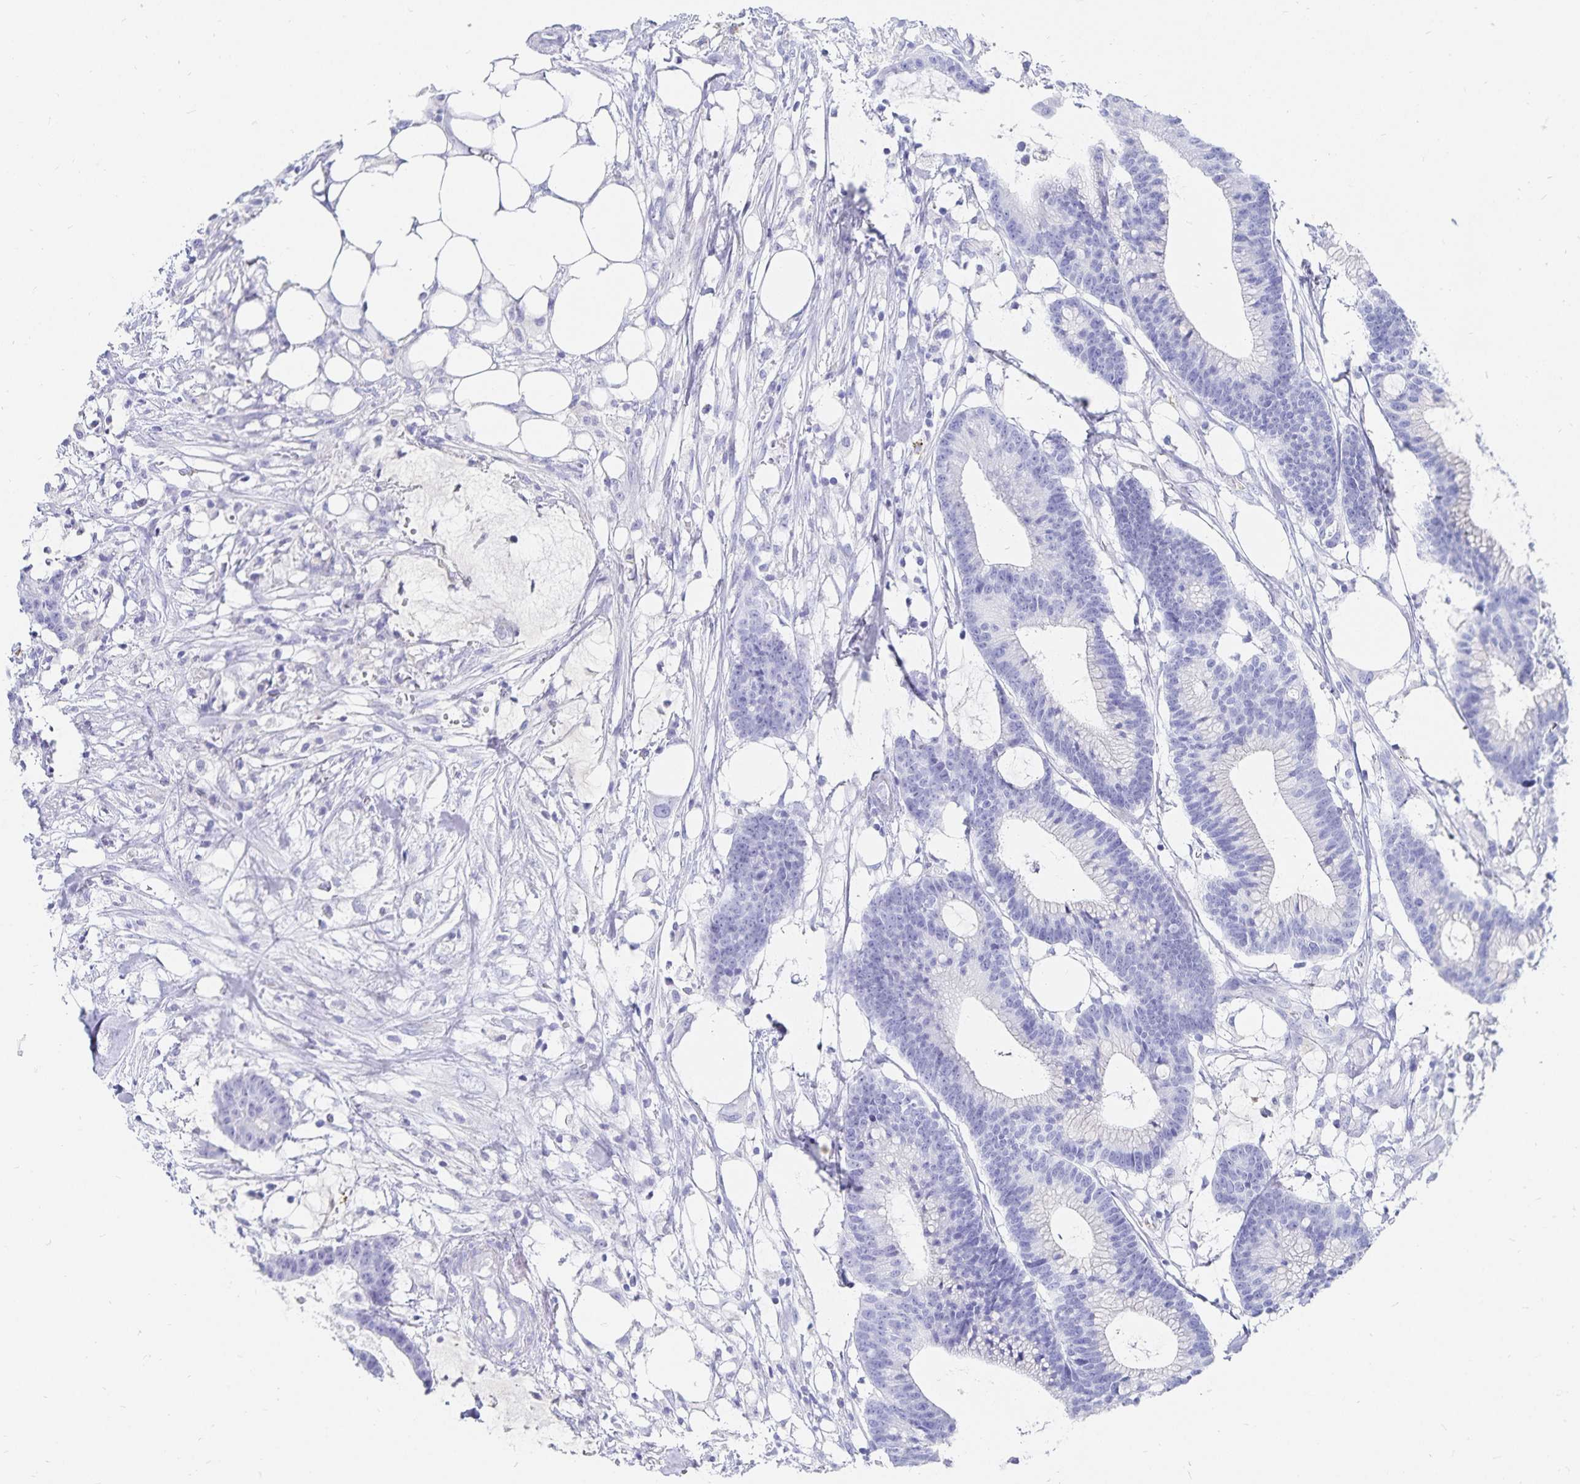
{"staining": {"intensity": "negative", "quantity": "none", "location": "none"}, "tissue": "colorectal cancer", "cell_type": "Tumor cells", "image_type": "cancer", "snomed": [{"axis": "morphology", "description": "Adenocarcinoma, NOS"}, {"axis": "topography", "description": "Colon"}], "caption": "The histopathology image demonstrates no staining of tumor cells in colorectal adenocarcinoma.", "gene": "INSL5", "patient": {"sex": "female", "age": 78}}